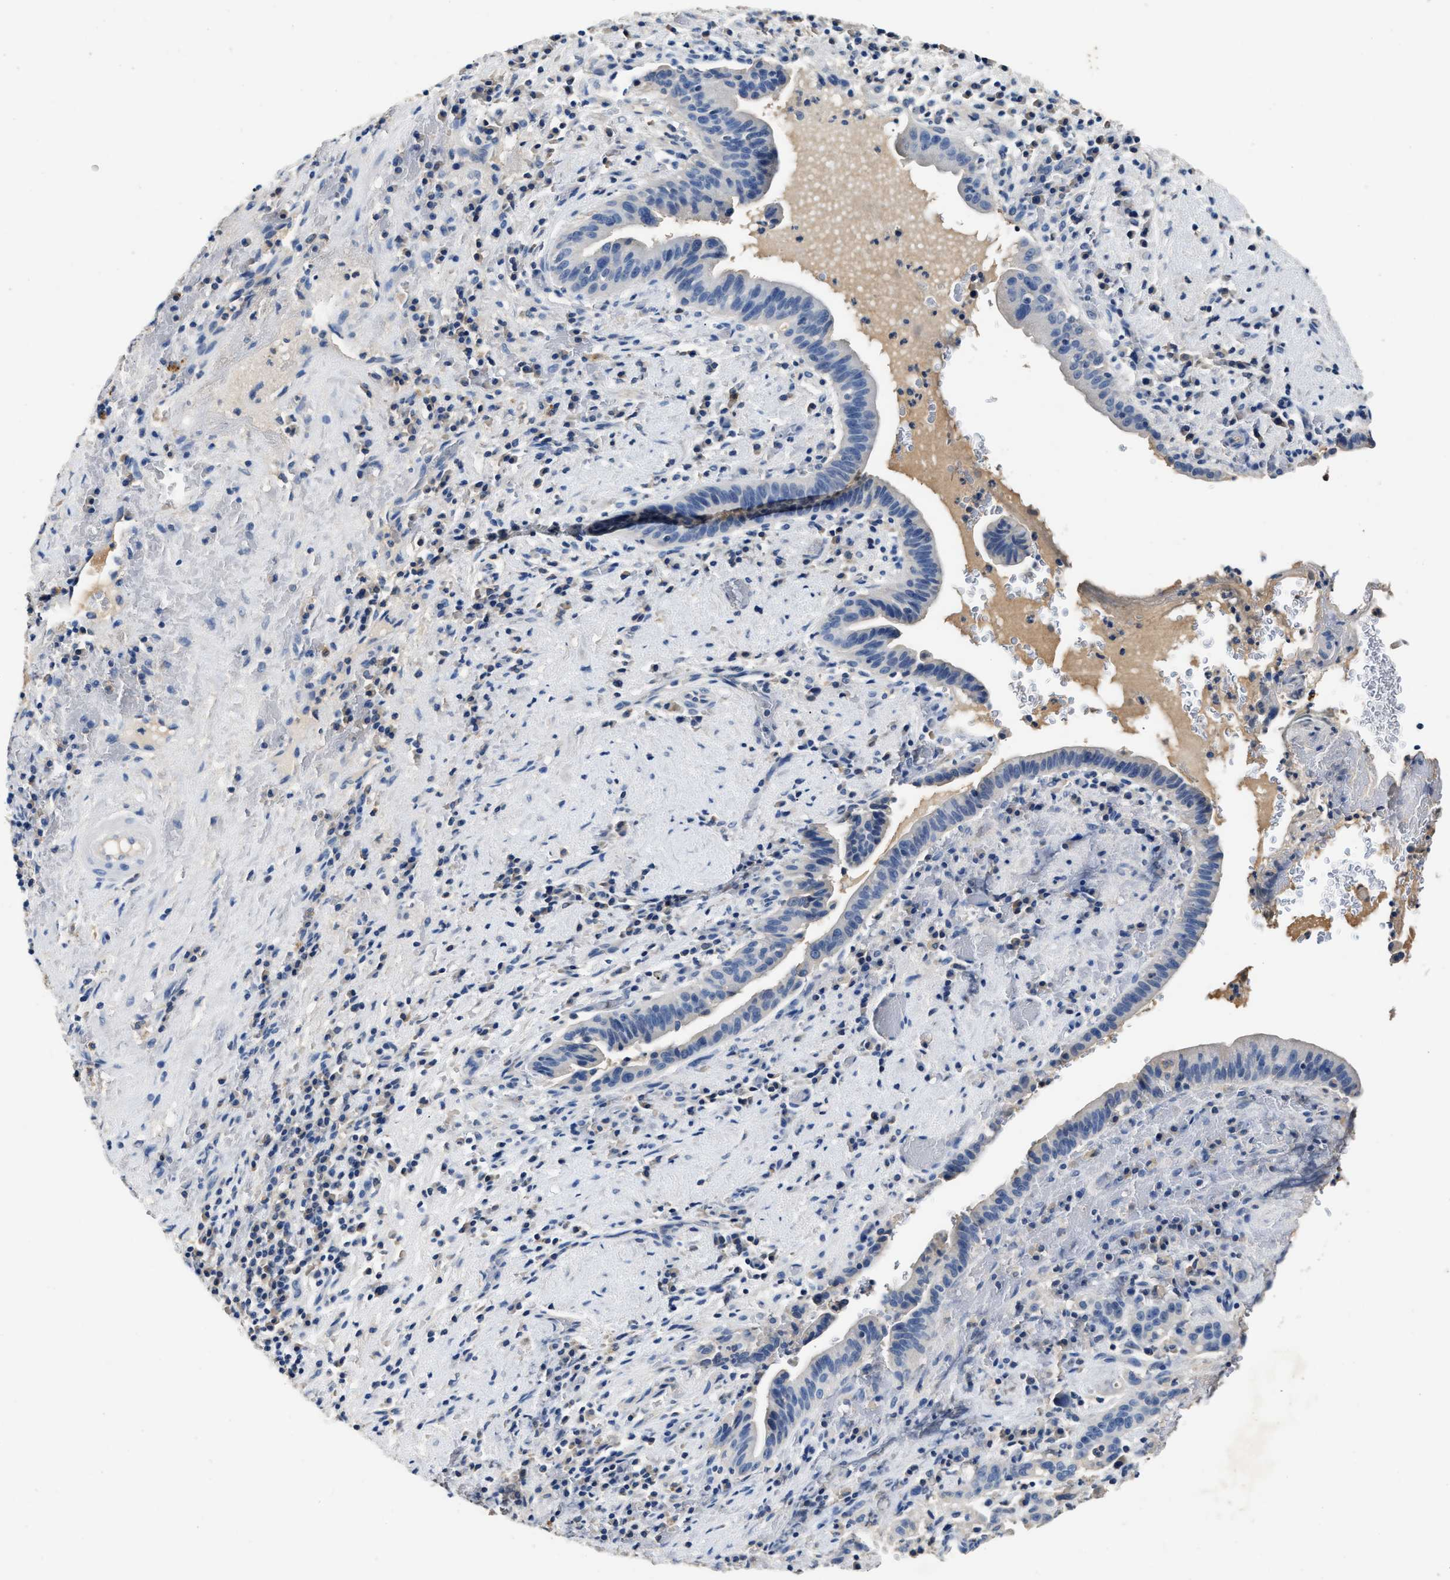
{"staining": {"intensity": "negative", "quantity": "none", "location": "none"}, "tissue": "liver cancer", "cell_type": "Tumor cells", "image_type": "cancer", "snomed": [{"axis": "morphology", "description": "Cholangiocarcinoma"}, {"axis": "topography", "description": "Liver"}], "caption": "Image shows no significant protein positivity in tumor cells of cholangiocarcinoma (liver). (Immunohistochemistry (ihc), brightfield microscopy, high magnification).", "gene": "SLCO2B1", "patient": {"sex": "female", "age": 38}}